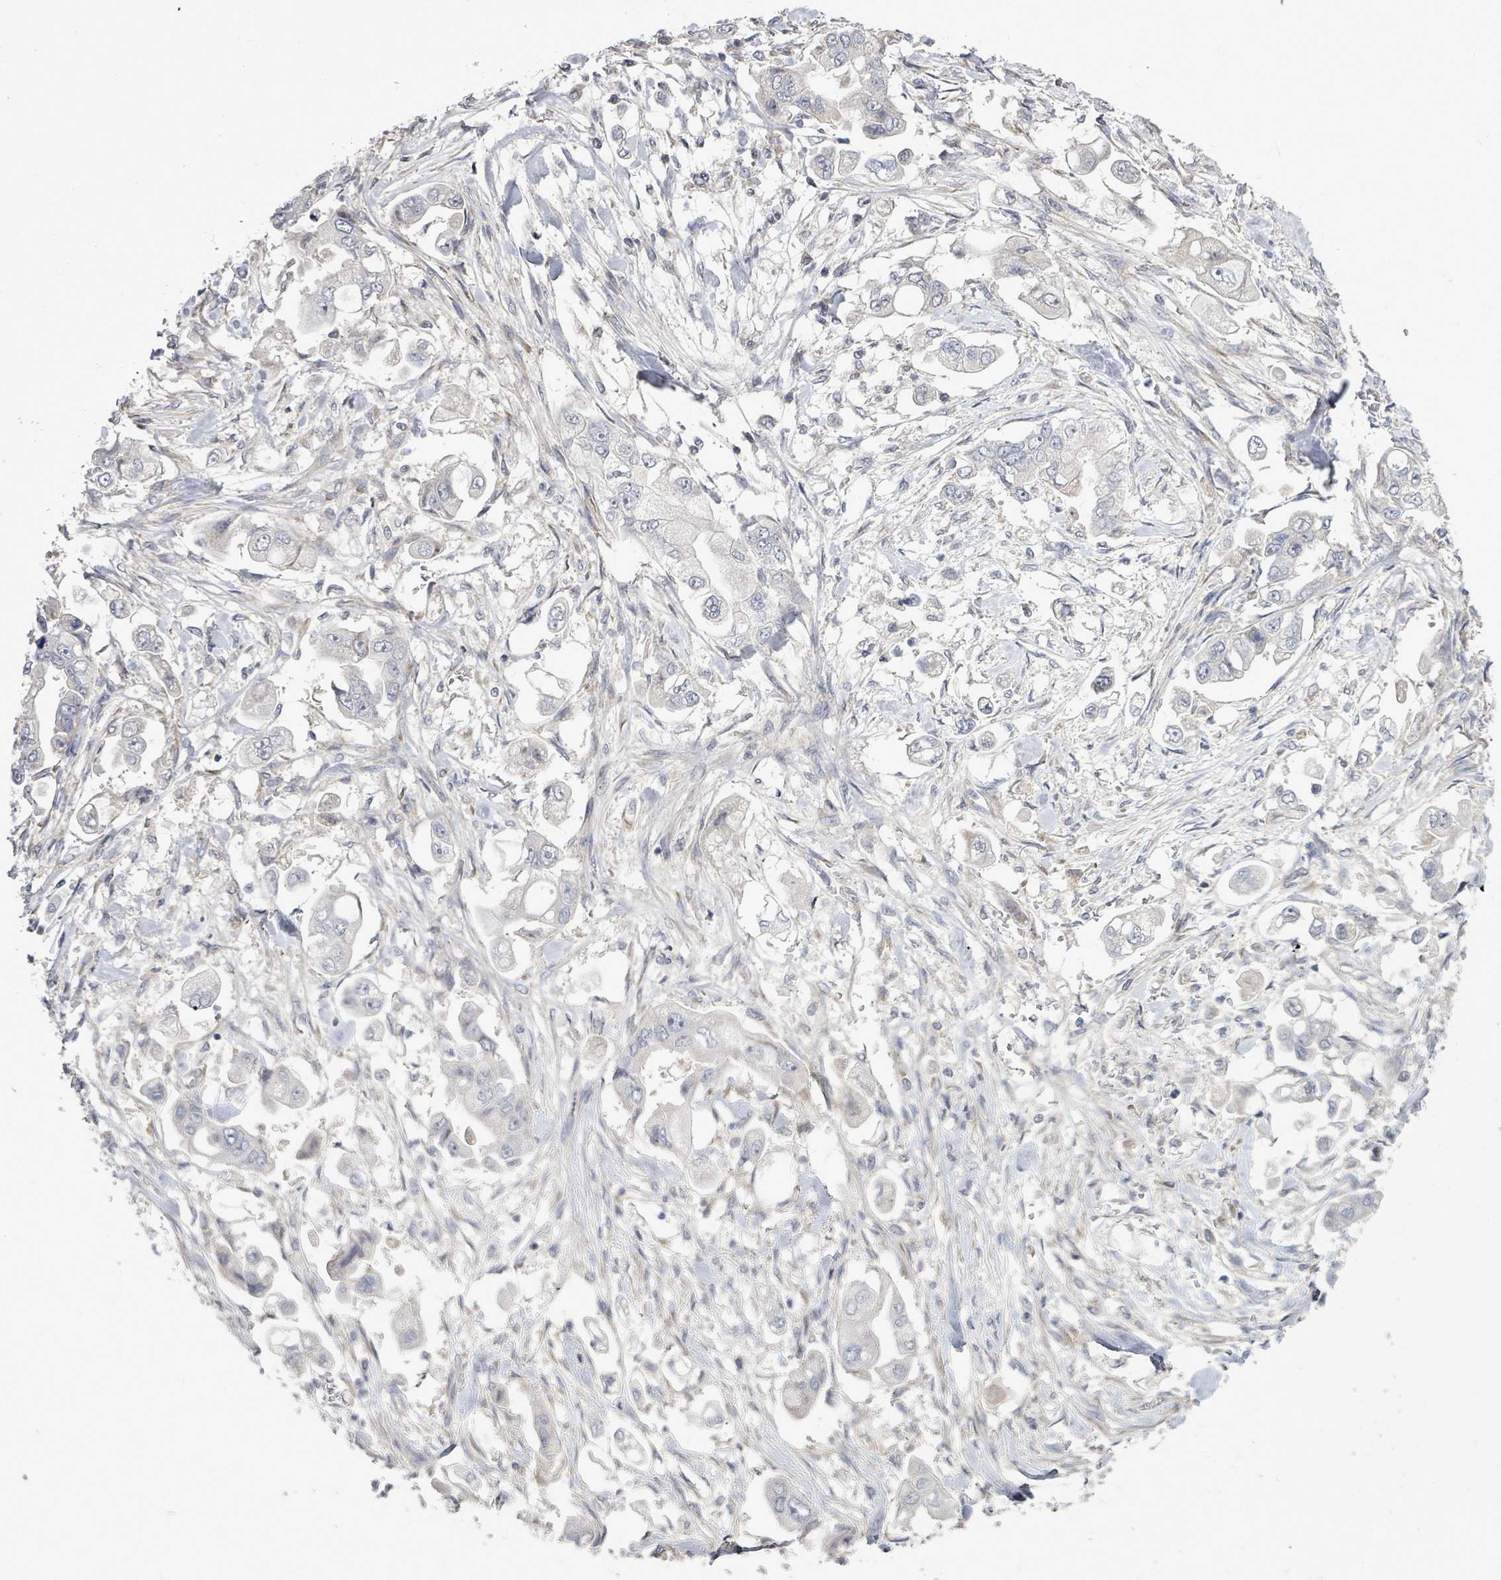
{"staining": {"intensity": "negative", "quantity": "none", "location": "none"}, "tissue": "stomach cancer", "cell_type": "Tumor cells", "image_type": "cancer", "snomed": [{"axis": "morphology", "description": "Adenocarcinoma, NOS"}, {"axis": "topography", "description": "Stomach"}], "caption": "Tumor cells are negative for brown protein staining in stomach cancer (adenocarcinoma).", "gene": "POMGNT2", "patient": {"sex": "male", "age": 62}}